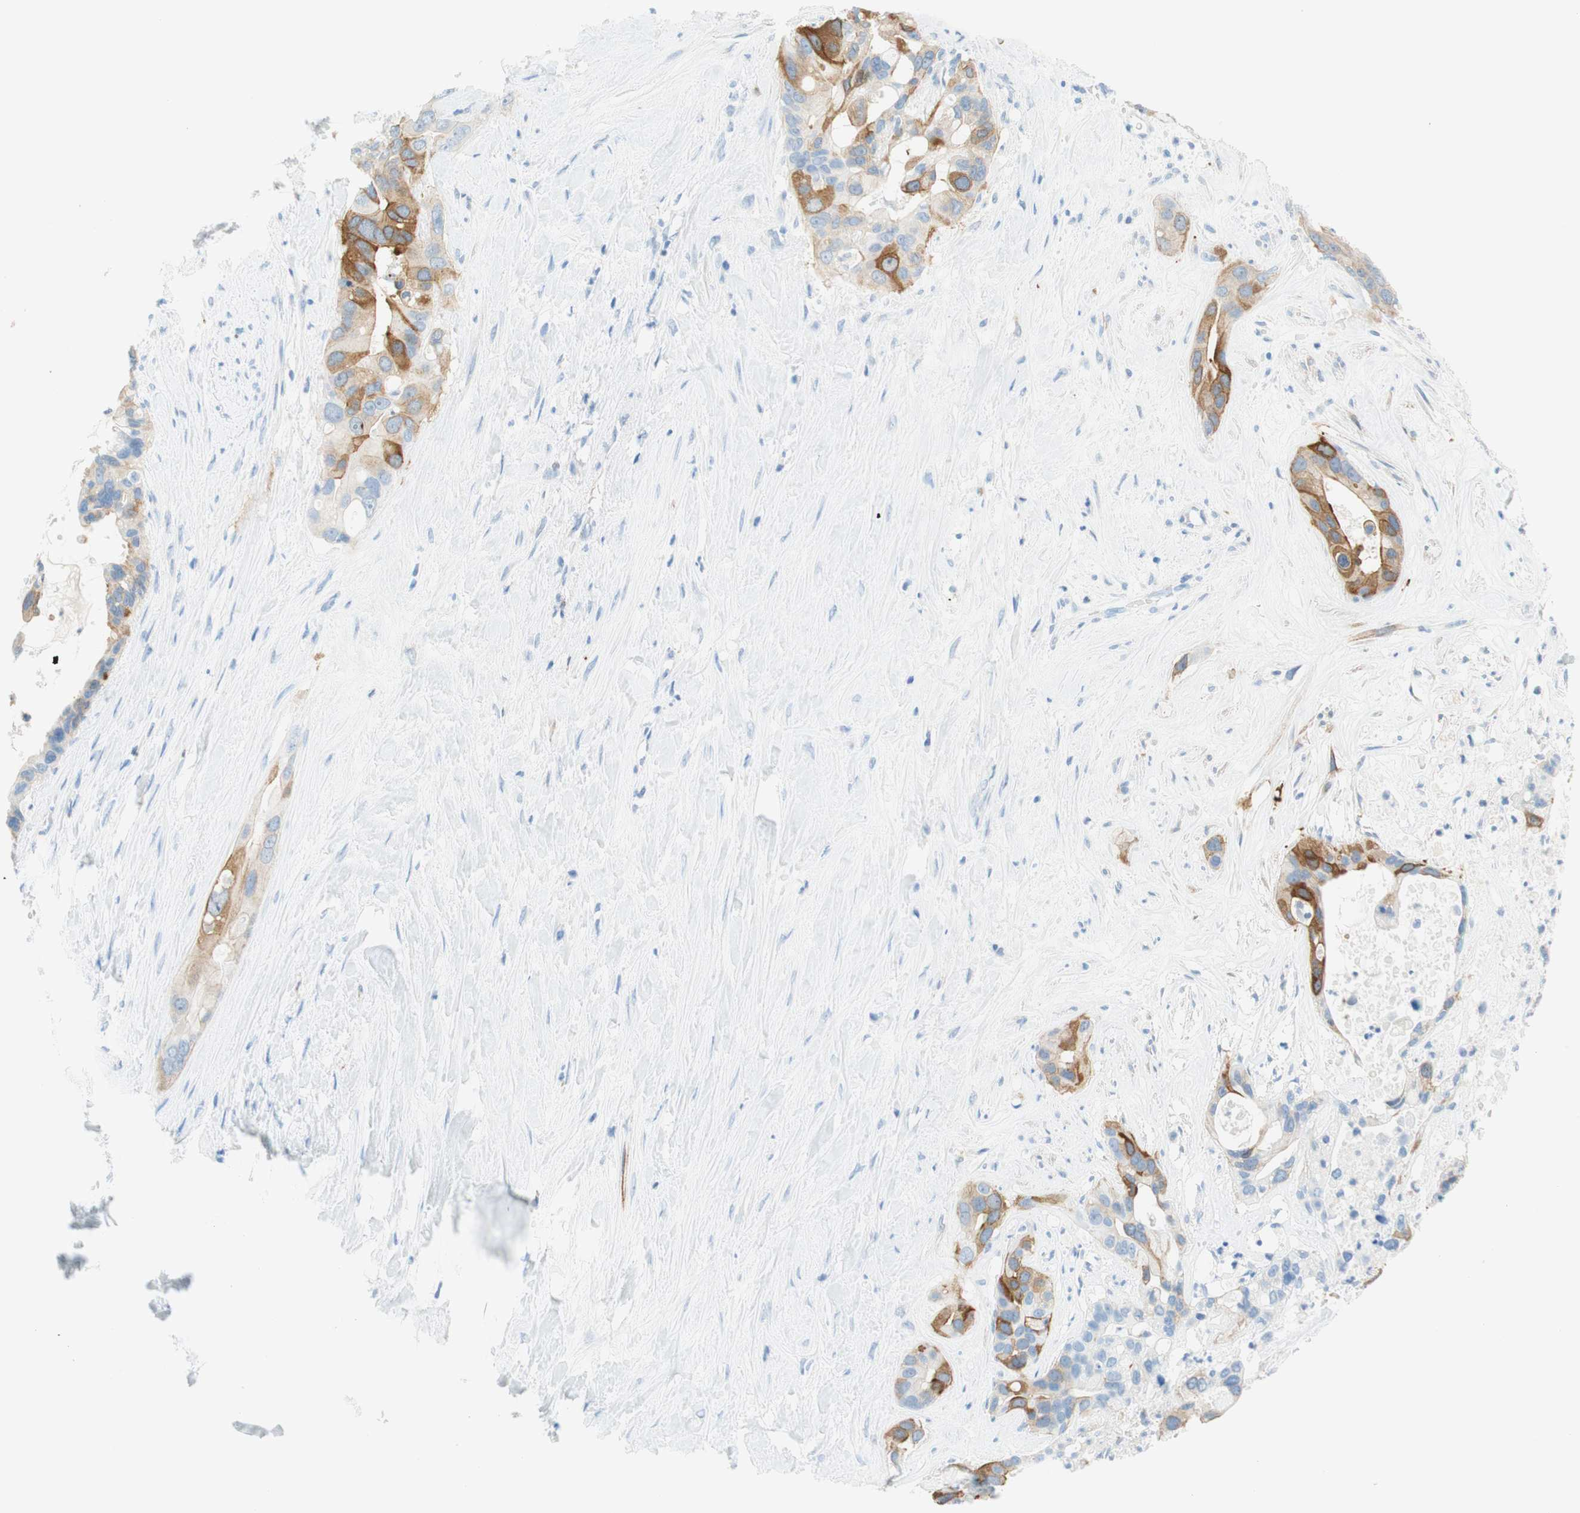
{"staining": {"intensity": "moderate", "quantity": "25%-75%", "location": "cytoplasmic/membranous"}, "tissue": "liver cancer", "cell_type": "Tumor cells", "image_type": "cancer", "snomed": [{"axis": "morphology", "description": "Cholangiocarcinoma"}, {"axis": "topography", "description": "Liver"}], "caption": "High-magnification brightfield microscopy of liver cholangiocarcinoma stained with DAB (brown) and counterstained with hematoxylin (blue). tumor cells exhibit moderate cytoplasmic/membranous staining is present in about25%-75% of cells.", "gene": "STMN1", "patient": {"sex": "female", "age": 65}}